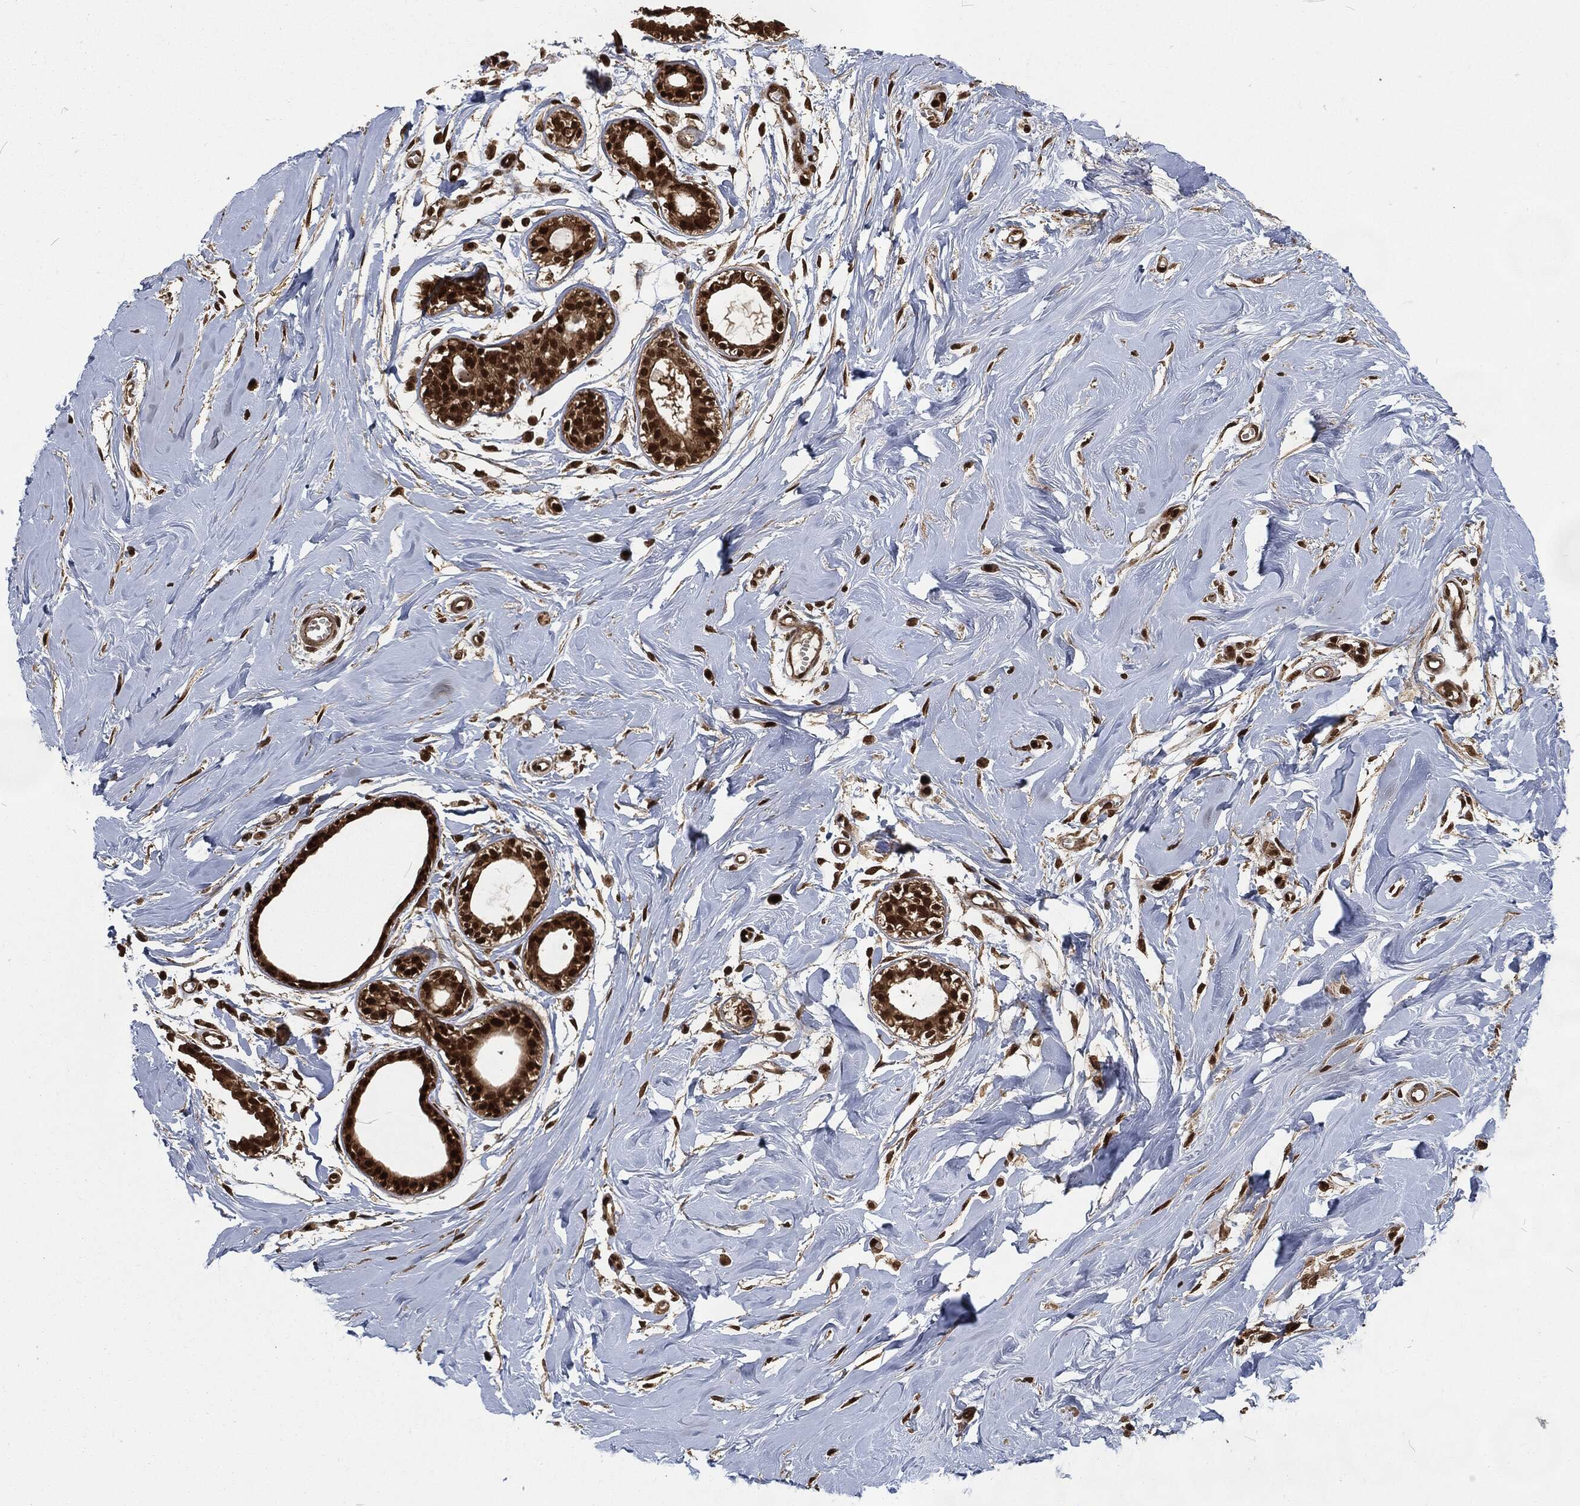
{"staining": {"intensity": "strong", "quantity": ">75%", "location": "nuclear"}, "tissue": "soft tissue", "cell_type": "Fibroblasts", "image_type": "normal", "snomed": [{"axis": "morphology", "description": "Normal tissue, NOS"}, {"axis": "topography", "description": "Breast"}], "caption": "Protein expression analysis of normal soft tissue demonstrates strong nuclear staining in about >75% of fibroblasts.", "gene": "NGRN", "patient": {"sex": "female", "age": 49}}